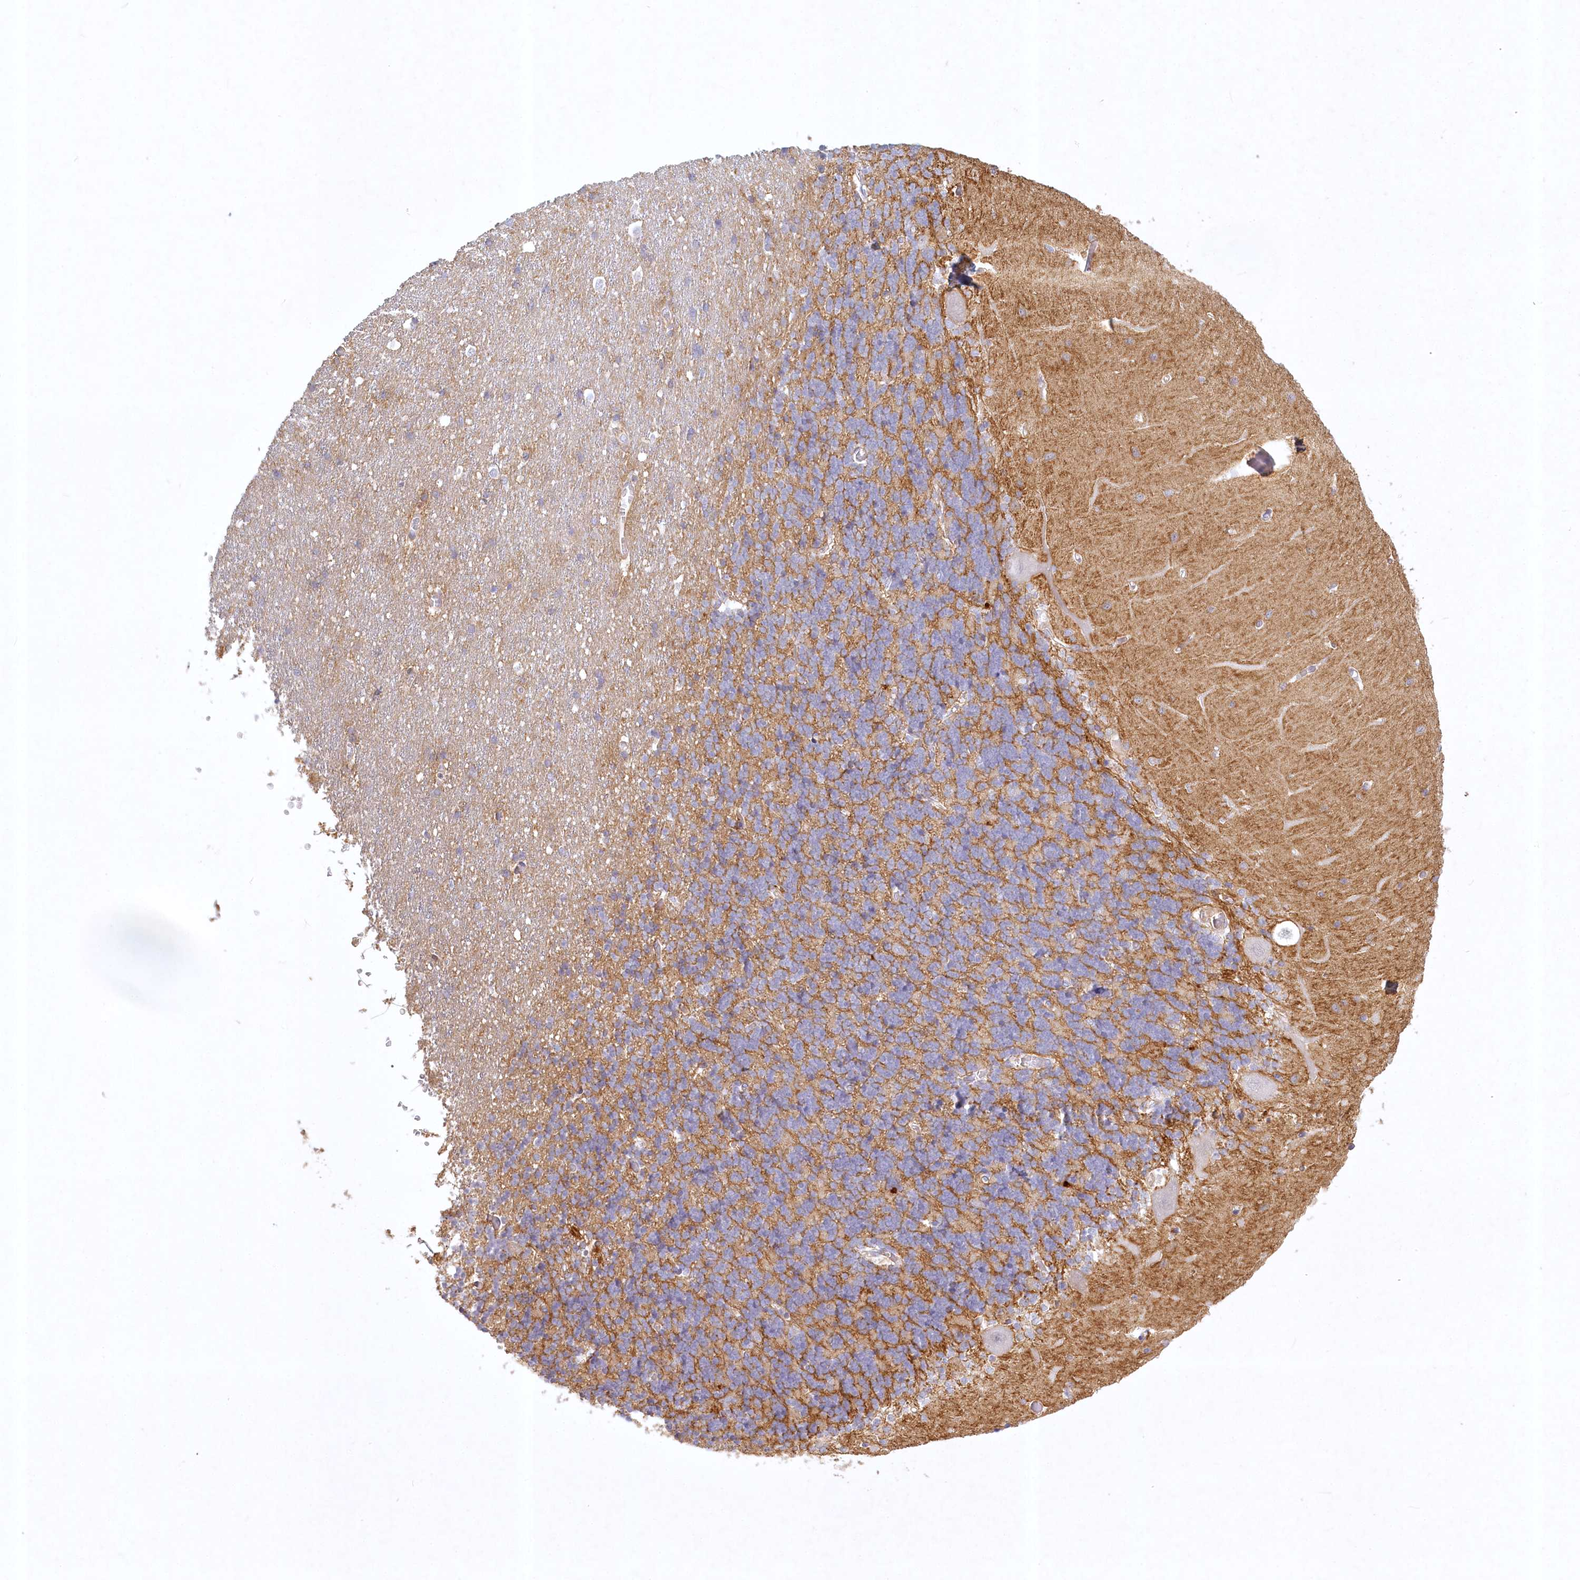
{"staining": {"intensity": "moderate", "quantity": "<25%", "location": "cytoplasmic/membranous"}, "tissue": "cerebellum", "cell_type": "Cells in granular layer", "image_type": "normal", "snomed": [{"axis": "morphology", "description": "Normal tissue, NOS"}, {"axis": "topography", "description": "Cerebellum"}], "caption": "High-power microscopy captured an IHC photomicrograph of benign cerebellum, revealing moderate cytoplasmic/membranous positivity in approximately <25% of cells in granular layer. The staining was performed using DAB (3,3'-diaminobenzidine), with brown indicating positive protein expression. Nuclei are stained blue with hematoxylin.", "gene": "INPP4B", "patient": {"sex": "male", "age": 37}}